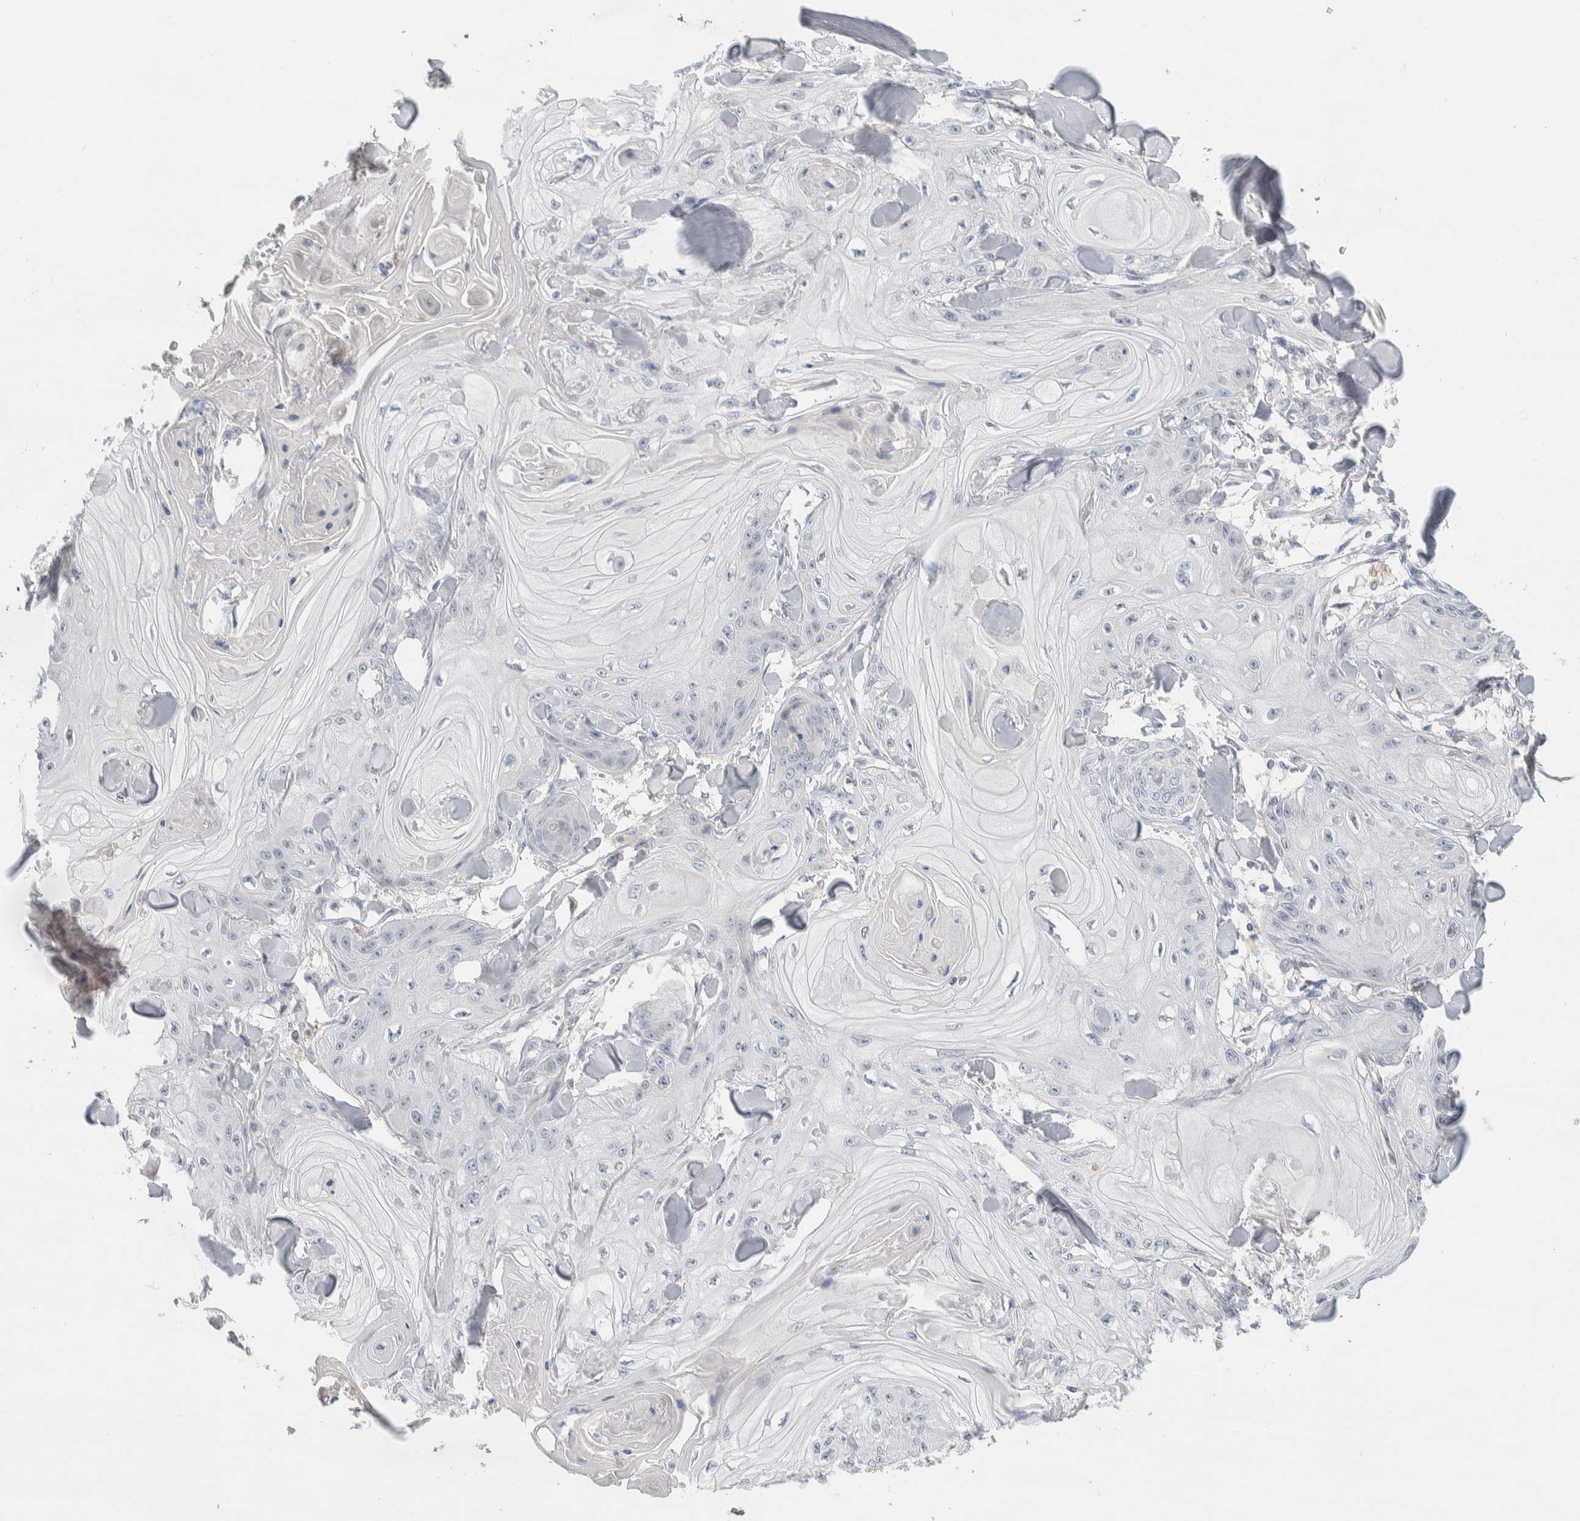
{"staining": {"intensity": "negative", "quantity": "none", "location": "none"}, "tissue": "skin cancer", "cell_type": "Tumor cells", "image_type": "cancer", "snomed": [{"axis": "morphology", "description": "Squamous cell carcinoma, NOS"}, {"axis": "topography", "description": "Skin"}], "caption": "This is an immunohistochemistry (IHC) micrograph of skin cancer (squamous cell carcinoma). There is no positivity in tumor cells.", "gene": "DEPTOR", "patient": {"sex": "male", "age": 74}}